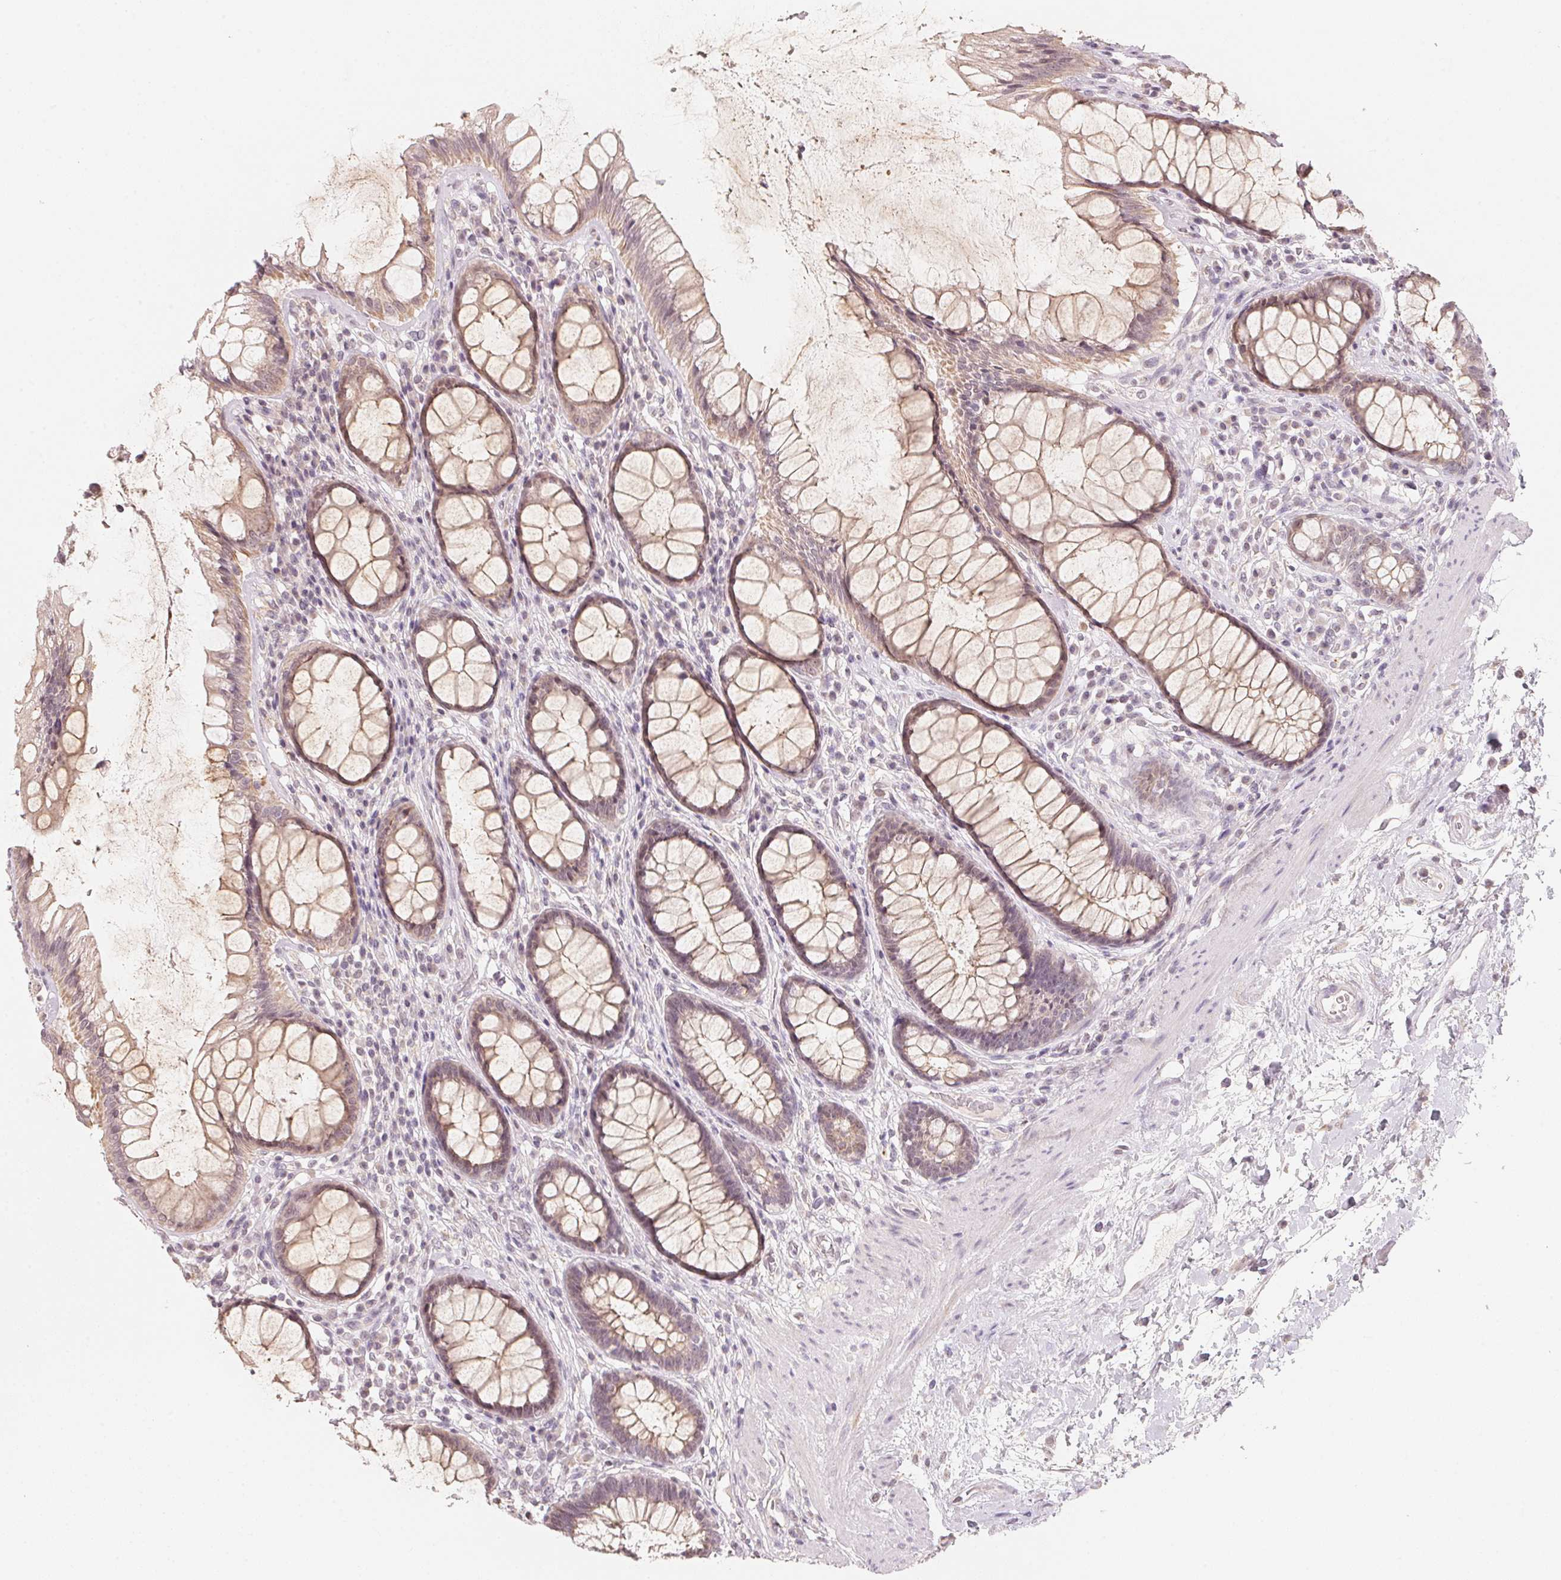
{"staining": {"intensity": "weak", "quantity": ">75%", "location": "cytoplasmic/membranous"}, "tissue": "rectum", "cell_type": "Glandular cells", "image_type": "normal", "snomed": [{"axis": "morphology", "description": "Normal tissue, NOS"}, {"axis": "topography", "description": "Rectum"}], "caption": "A low amount of weak cytoplasmic/membranous staining is appreciated in approximately >75% of glandular cells in benign rectum. (Stains: DAB (3,3'-diaminobenzidine) in brown, nuclei in blue, Microscopy: brightfield microscopy at high magnification).", "gene": "ANKRD31", "patient": {"sex": "male", "age": 72}}